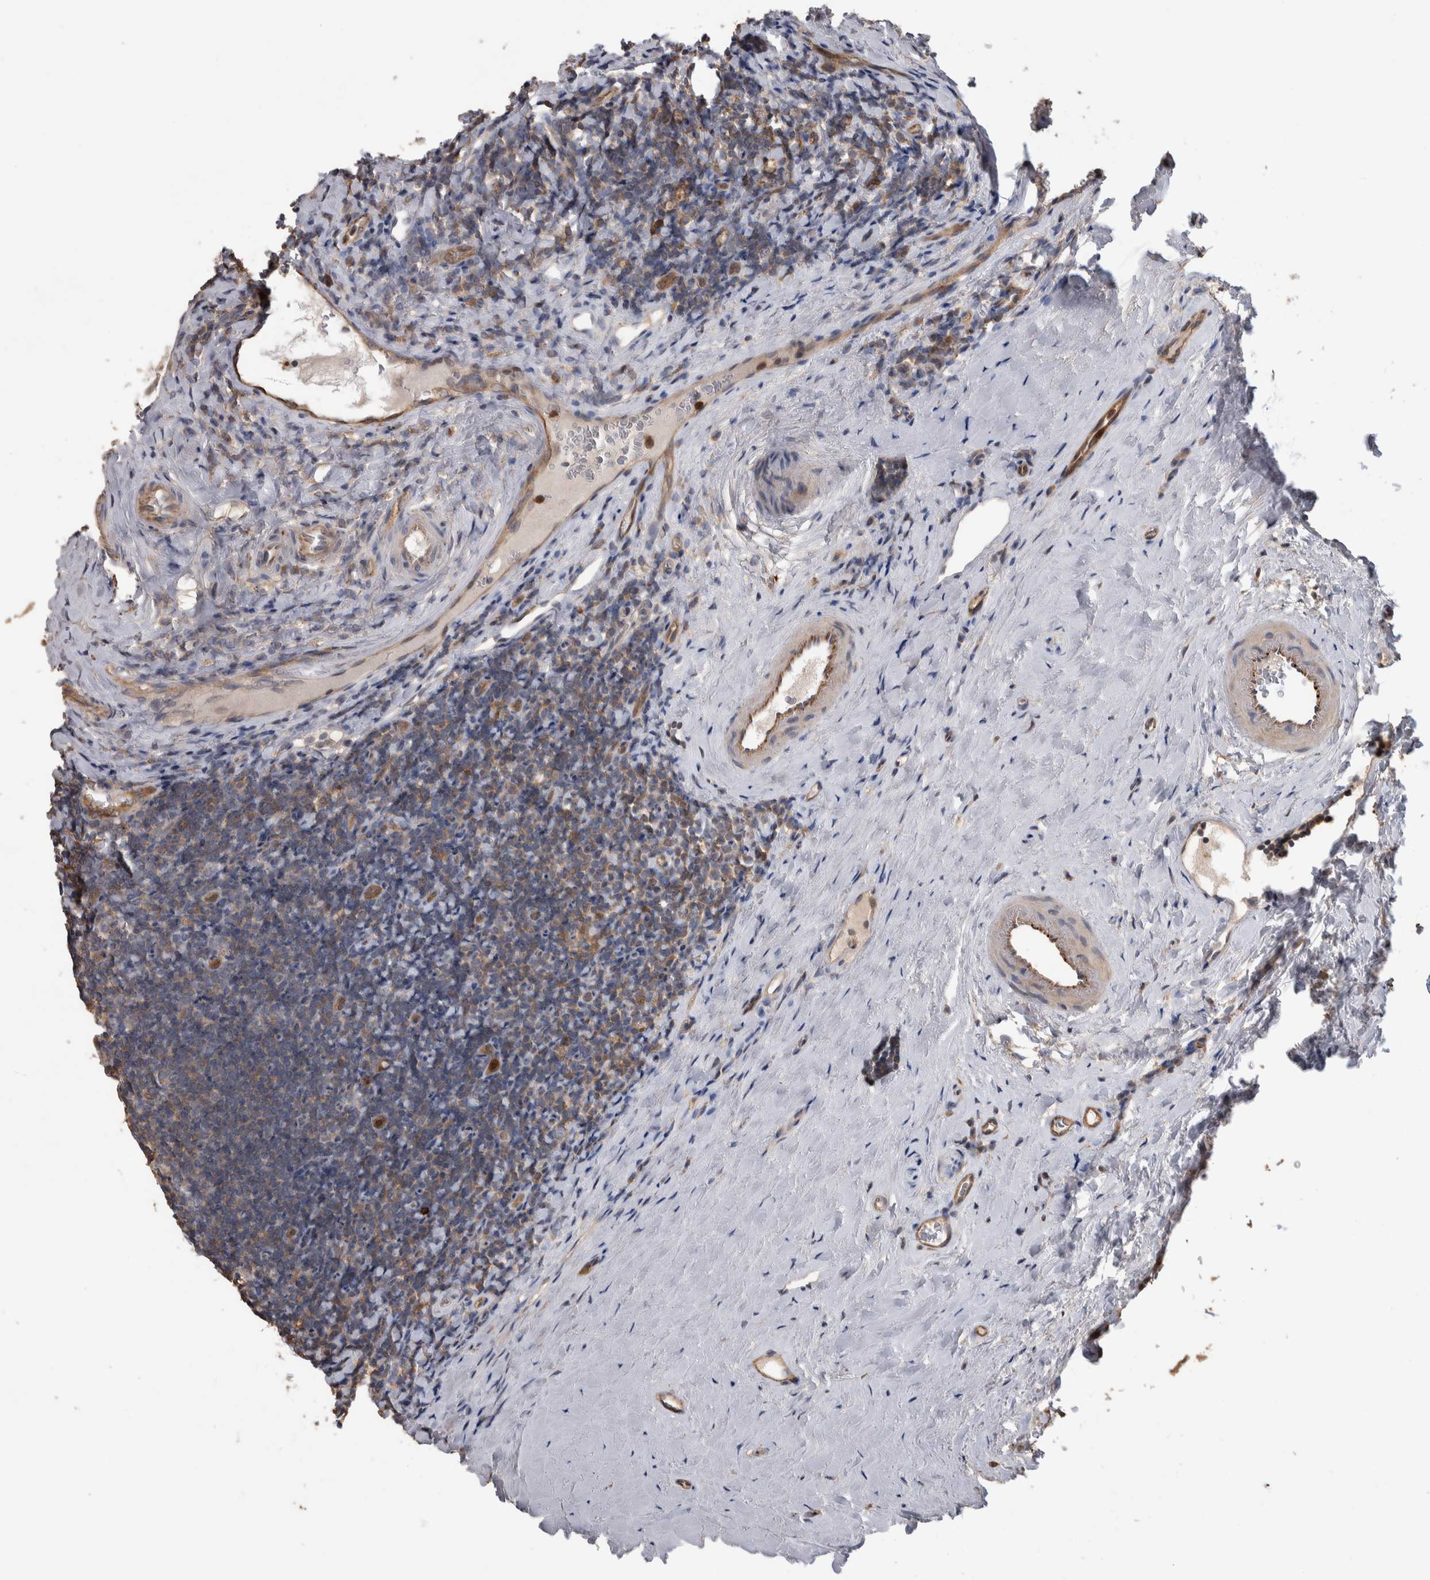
{"staining": {"intensity": "weak", "quantity": "25%-75%", "location": "cytoplasmic/membranous"}, "tissue": "tonsil", "cell_type": "Germinal center cells", "image_type": "normal", "snomed": [{"axis": "morphology", "description": "Normal tissue, NOS"}, {"axis": "topography", "description": "Tonsil"}], "caption": "Immunohistochemical staining of benign human tonsil shows low levels of weak cytoplasmic/membranous staining in about 25%-75% of germinal center cells.", "gene": "SDCBP", "patient": {"sex": "male", "age": 37}}